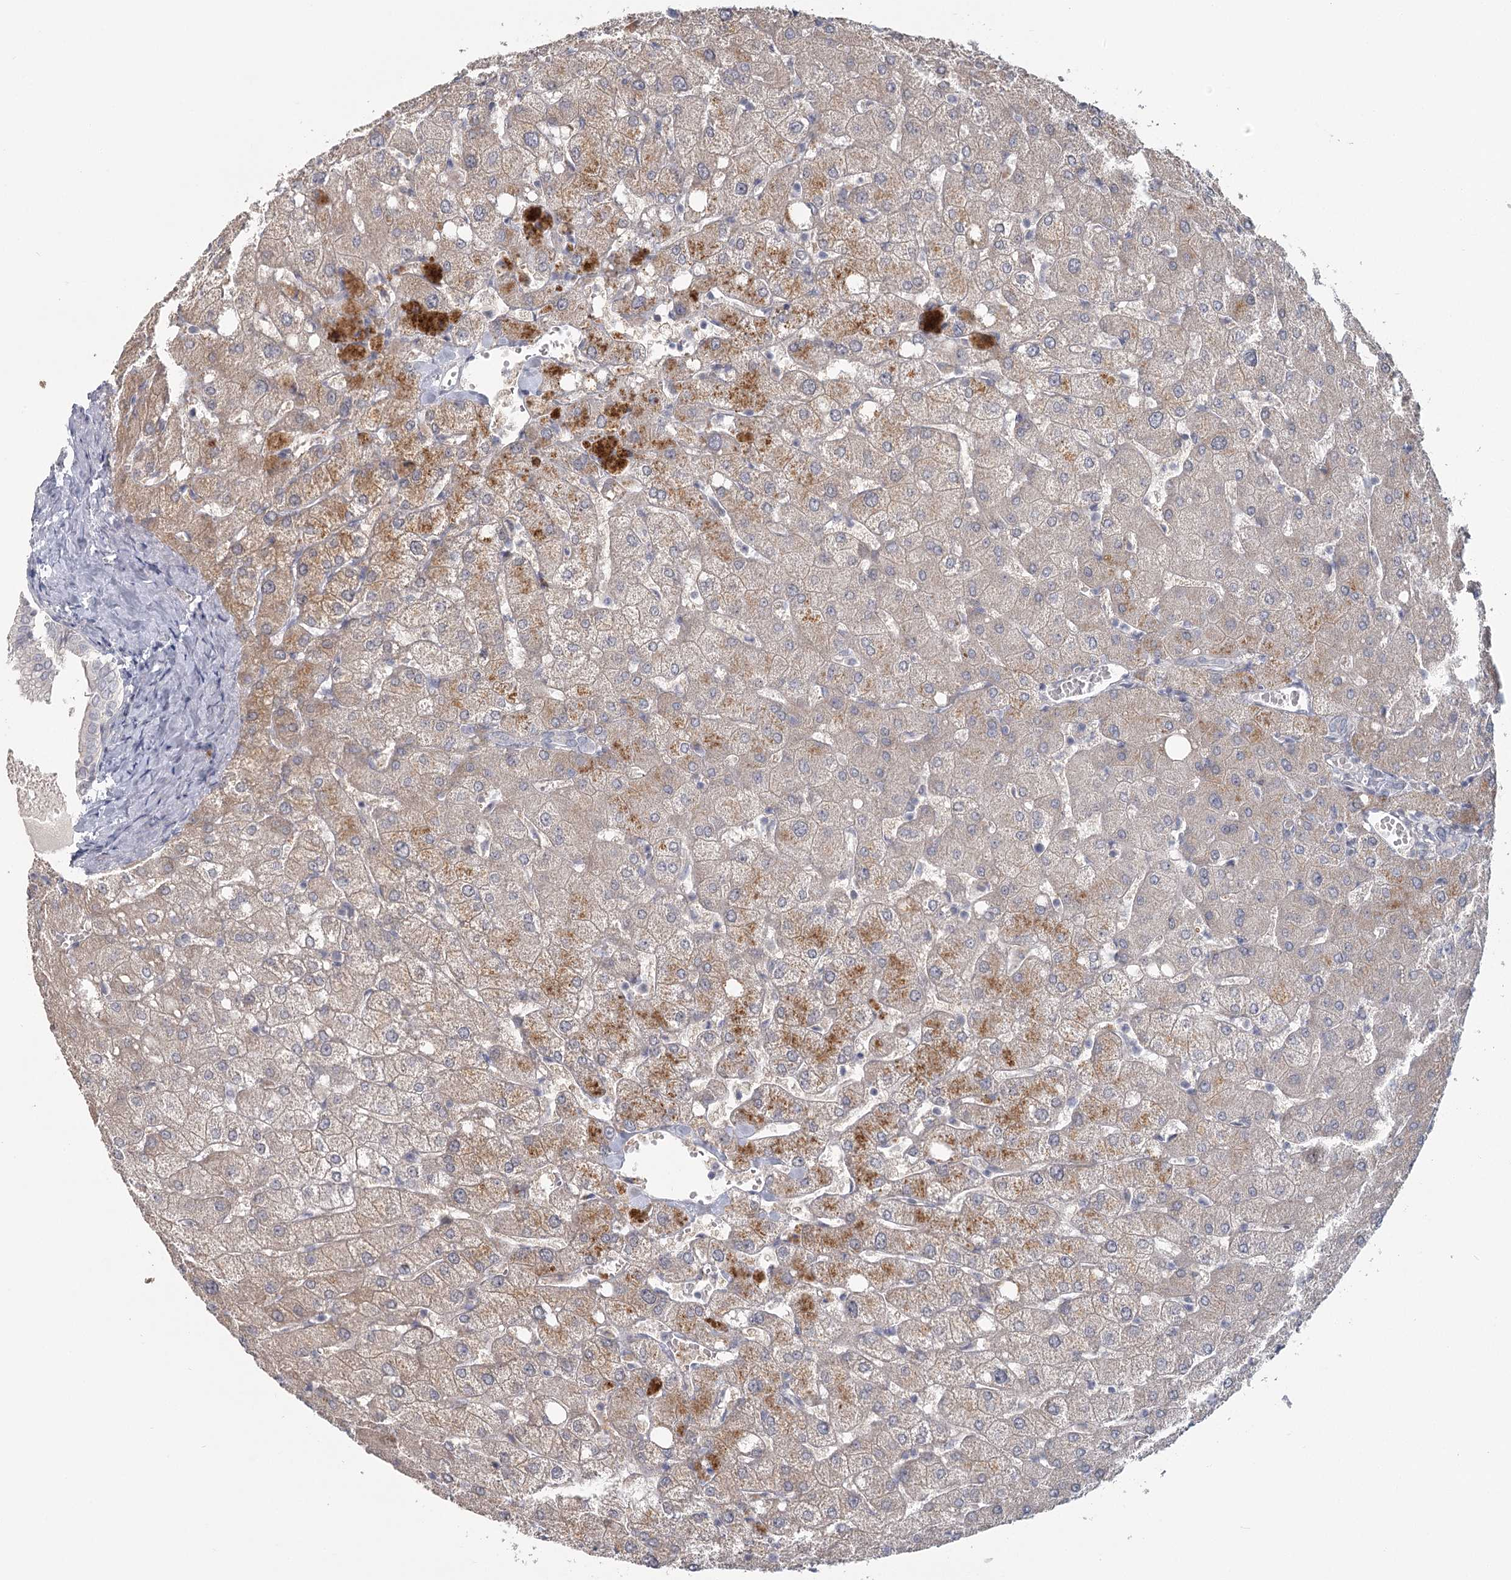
{"staining": {"intensity": "negative", "quantity": "none", "location": "none"}, "tissue": "liver", "cell_type": "Cholangiocytes", "image_type": "normal", "snomed": [{"axis": "morphology", "description": "Normal tissue, NOS"}, {"axis": "topography", "description": "Liver"}], "caption": "This is an IHC histopathology image of benign human liver. There is no positivity in cholangiocytes.", "gene": "USP11", "patient": {"sex": "female", "age": 54}}